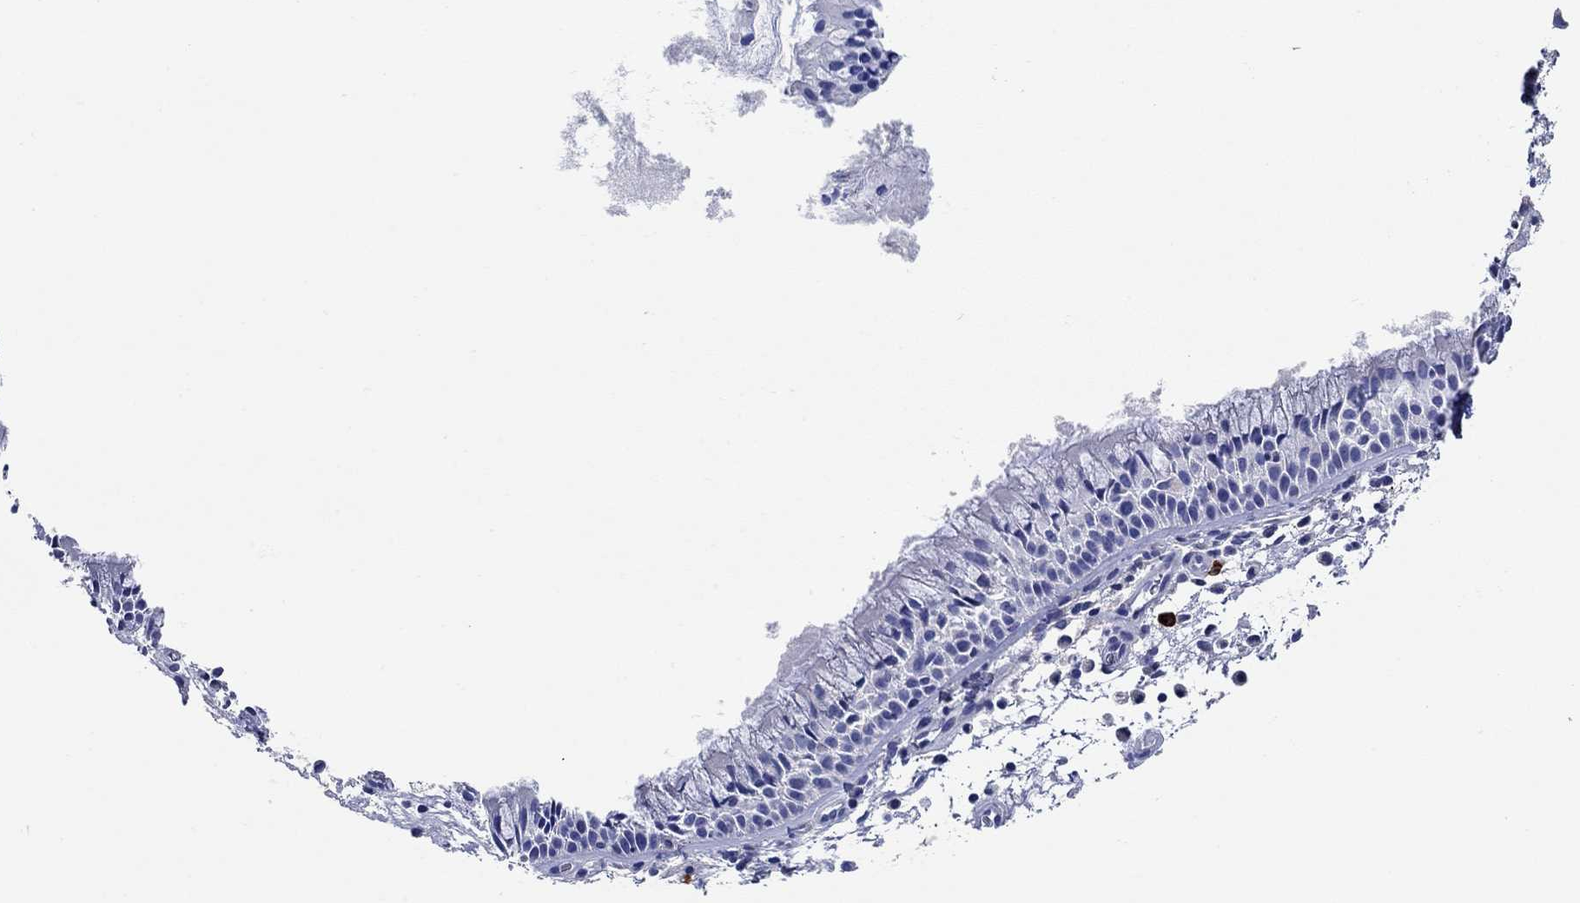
{"staining": {"intensity": "negative", "quantity": "none", "location": "none"}, "tissue": "nasopharynx", "cell_type": "Respiratory epithelial cells", "image_type": "normal", "snomed": [{"axis": "morphology", "description": "Normal tissue, NOS"}, {"axis": "topography", "description": "Nasopharynx"}], "caption": "Immunohistochemistry of normal human nasopharynx exhibits no expression in respiratory epithelial cells.", "gene": "P2RY6", "patient": {"sex": "male", "age": 51}}